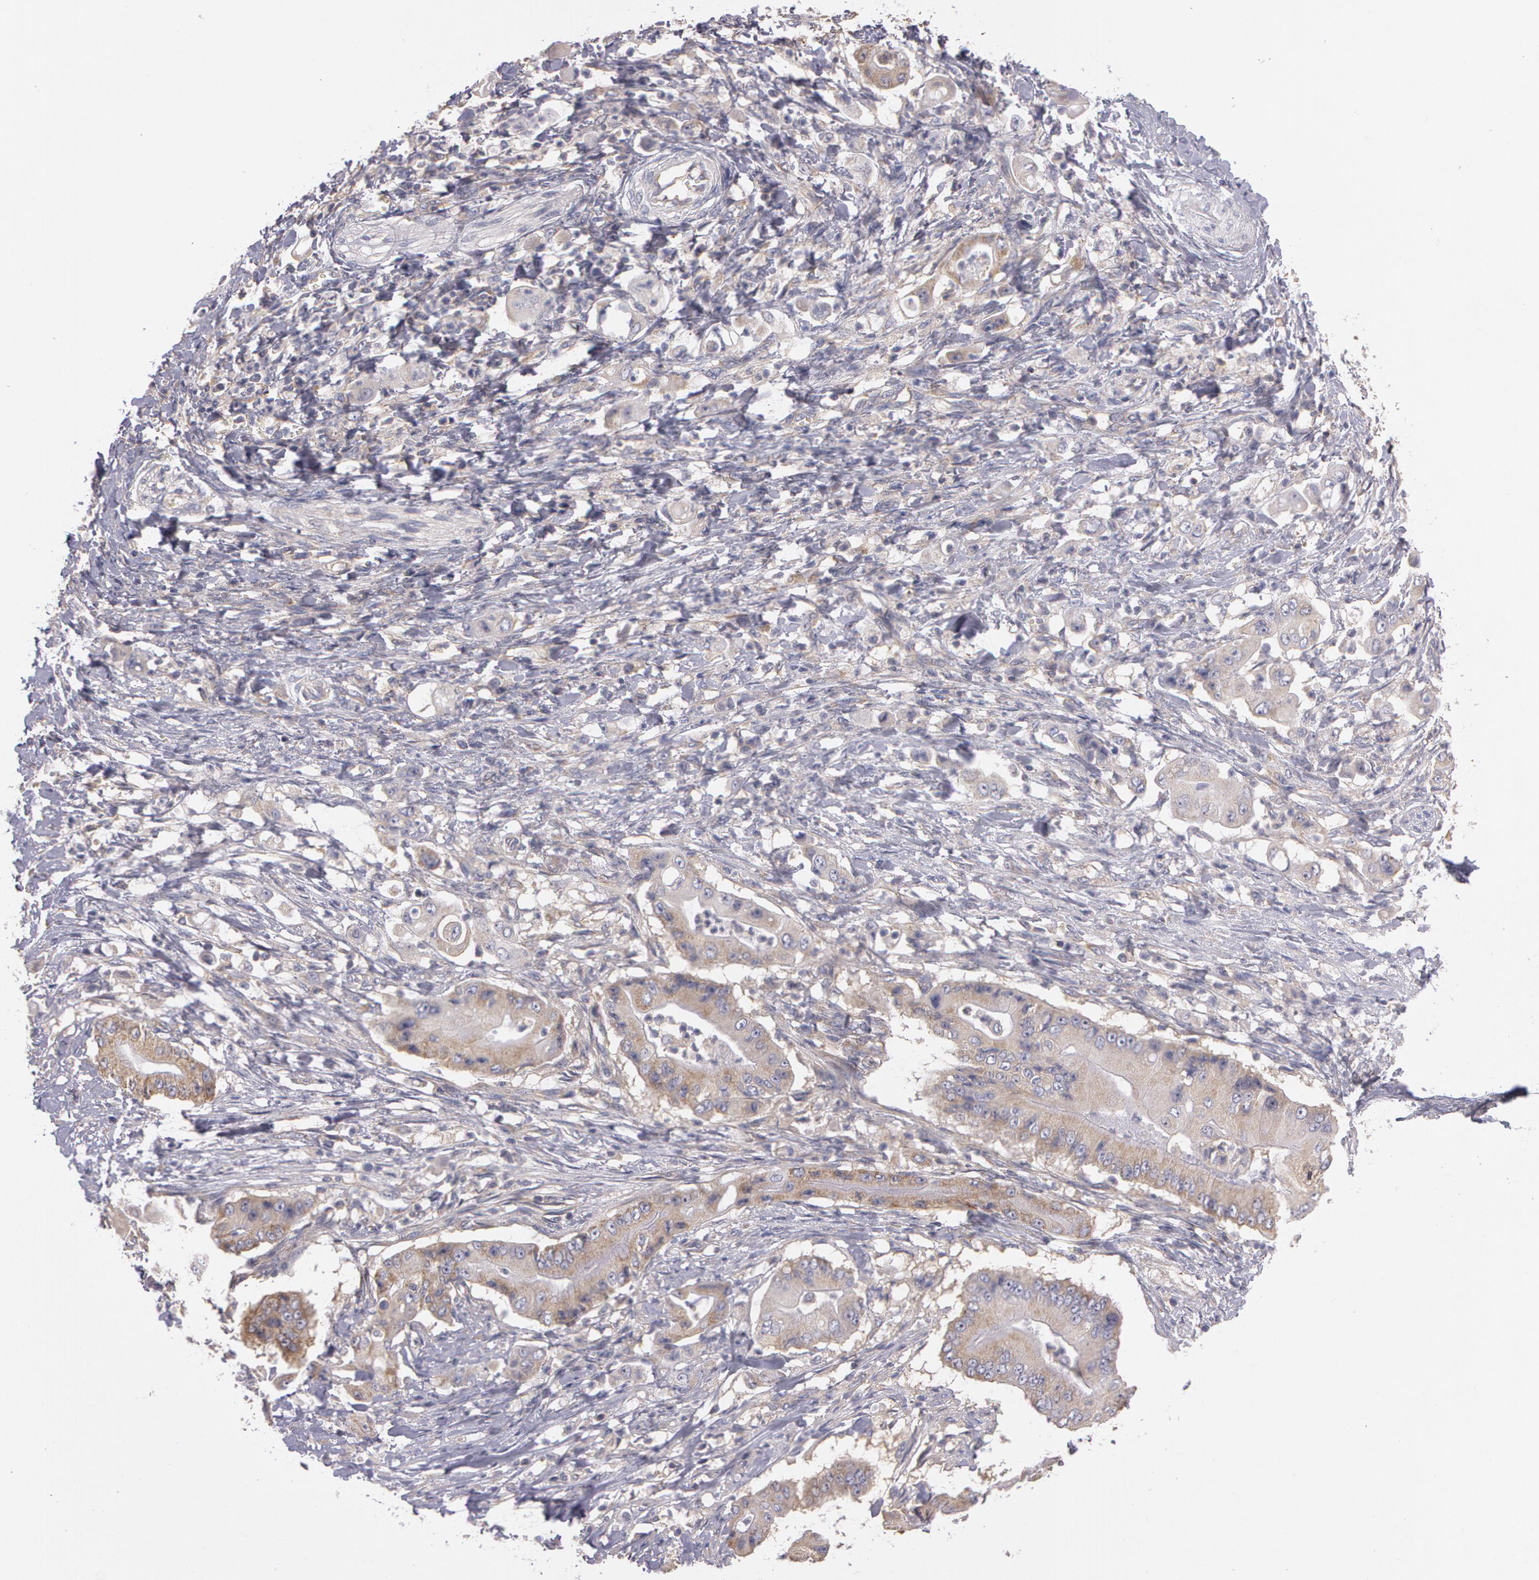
{"staining": {"intensity": "weak", "quantity": "25%-75%", "location": "cytoplasmic/membranous"}, "tissue": "pancreatic cancer", "cell_type": "Tumor cells", "image_type": "cancer", "snomed": [{"axis": "morphology", "description": "Adenocarcinoma, NOS"}, {"axis": "topography", "description": "Pancreas"}], "caption": "A brown stain shows weak cytoplasmic/membranous expression of a protein in adenocarcinoma (pancreatic) tumor cells.", "gene": "NEK9", "patient": {"sex": "male", "age": 62}}